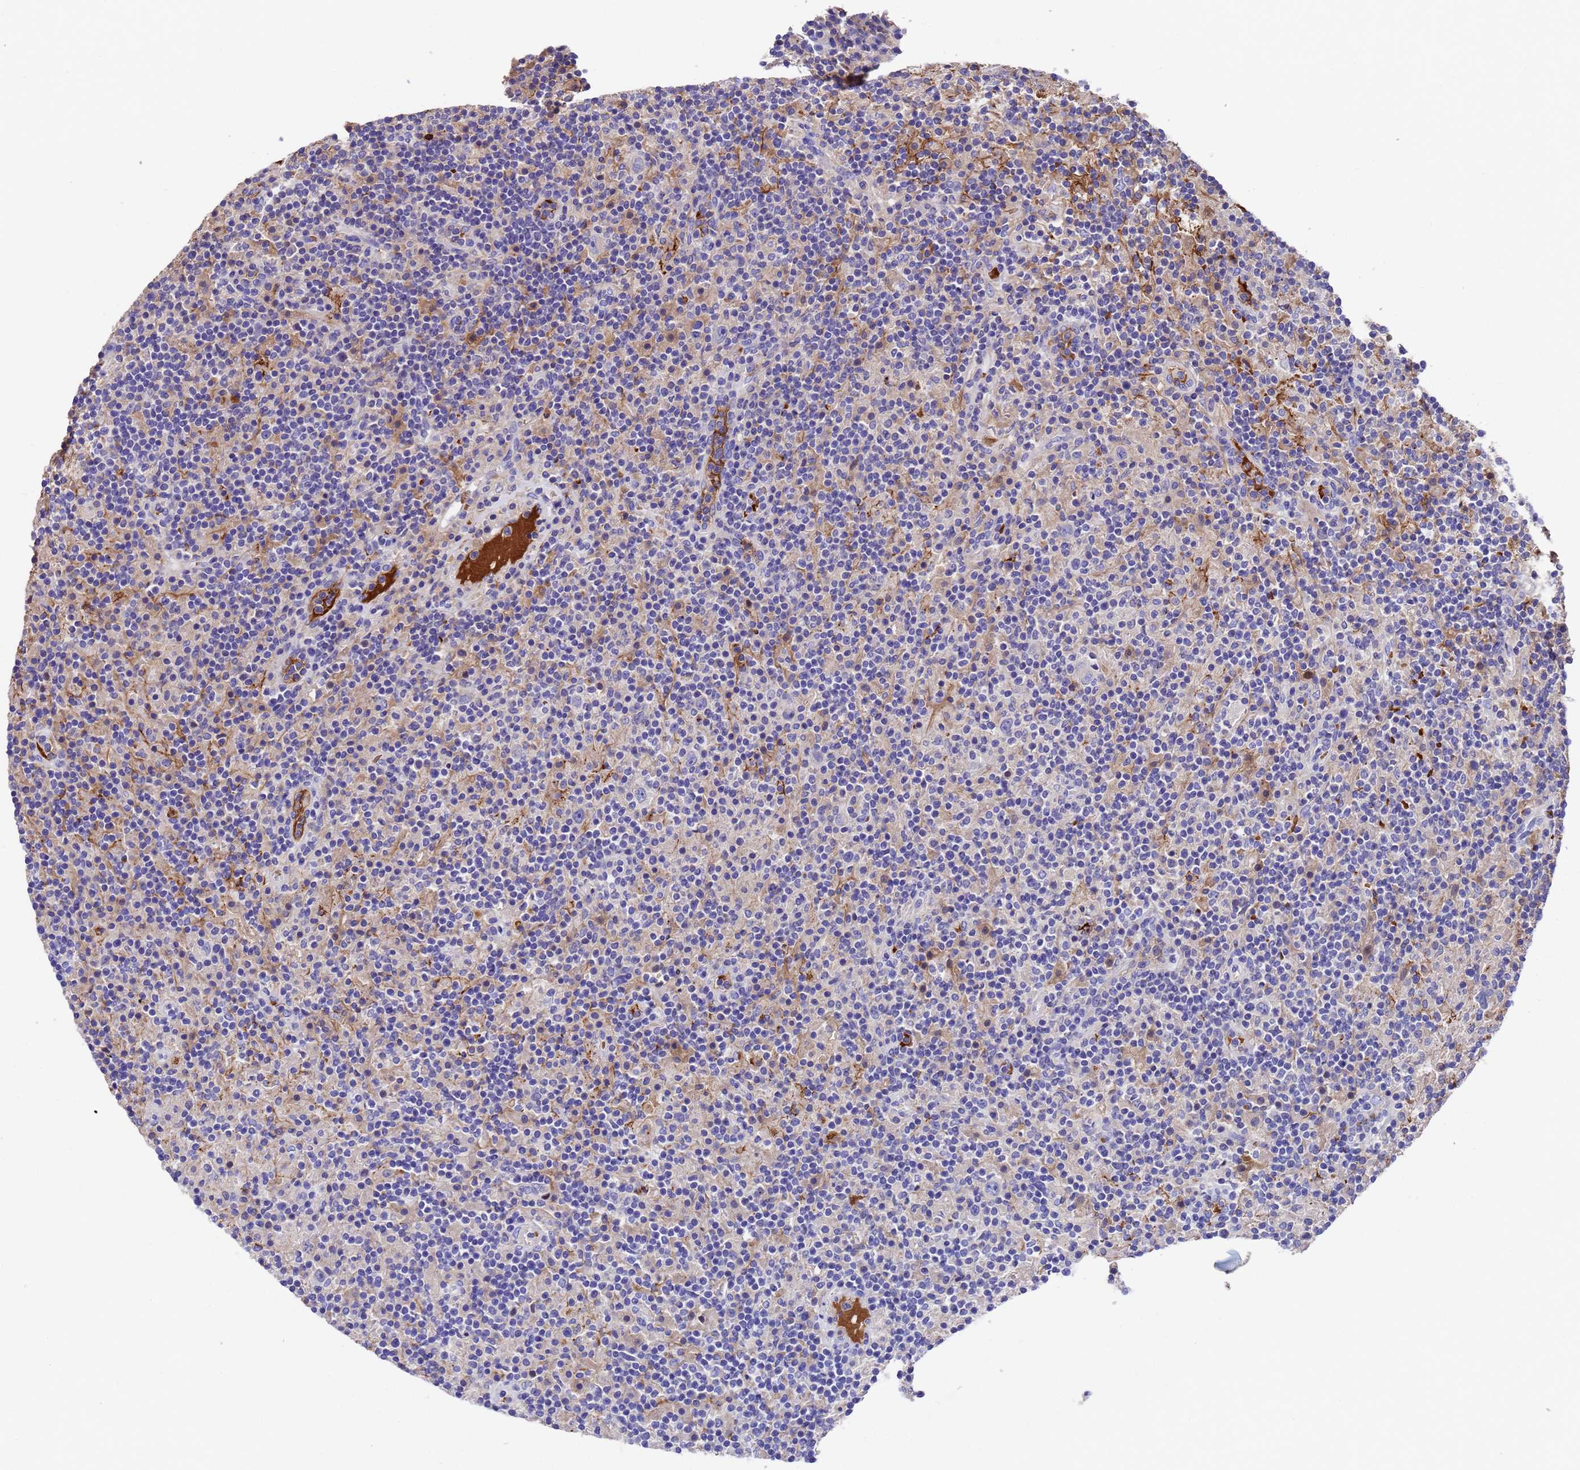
{"staining": {"intensity": "negative", "quantity": "none", "location": "none"}, "tissue": "lymphoma", "cell_type": "Tumor cells", "image_type": "cancer", "snomed": [{"axis": "morphology", "description": "Hodgkin's disease, NOS"}, {"axis": "topography", "description": "Lymph node"}], "caption": "Immunohistochemical staining of human lymphoma exhibits no significant positivity in tumor cells.", "gene": "ELP6", "patient": {"sex": "male", "age": 70}}